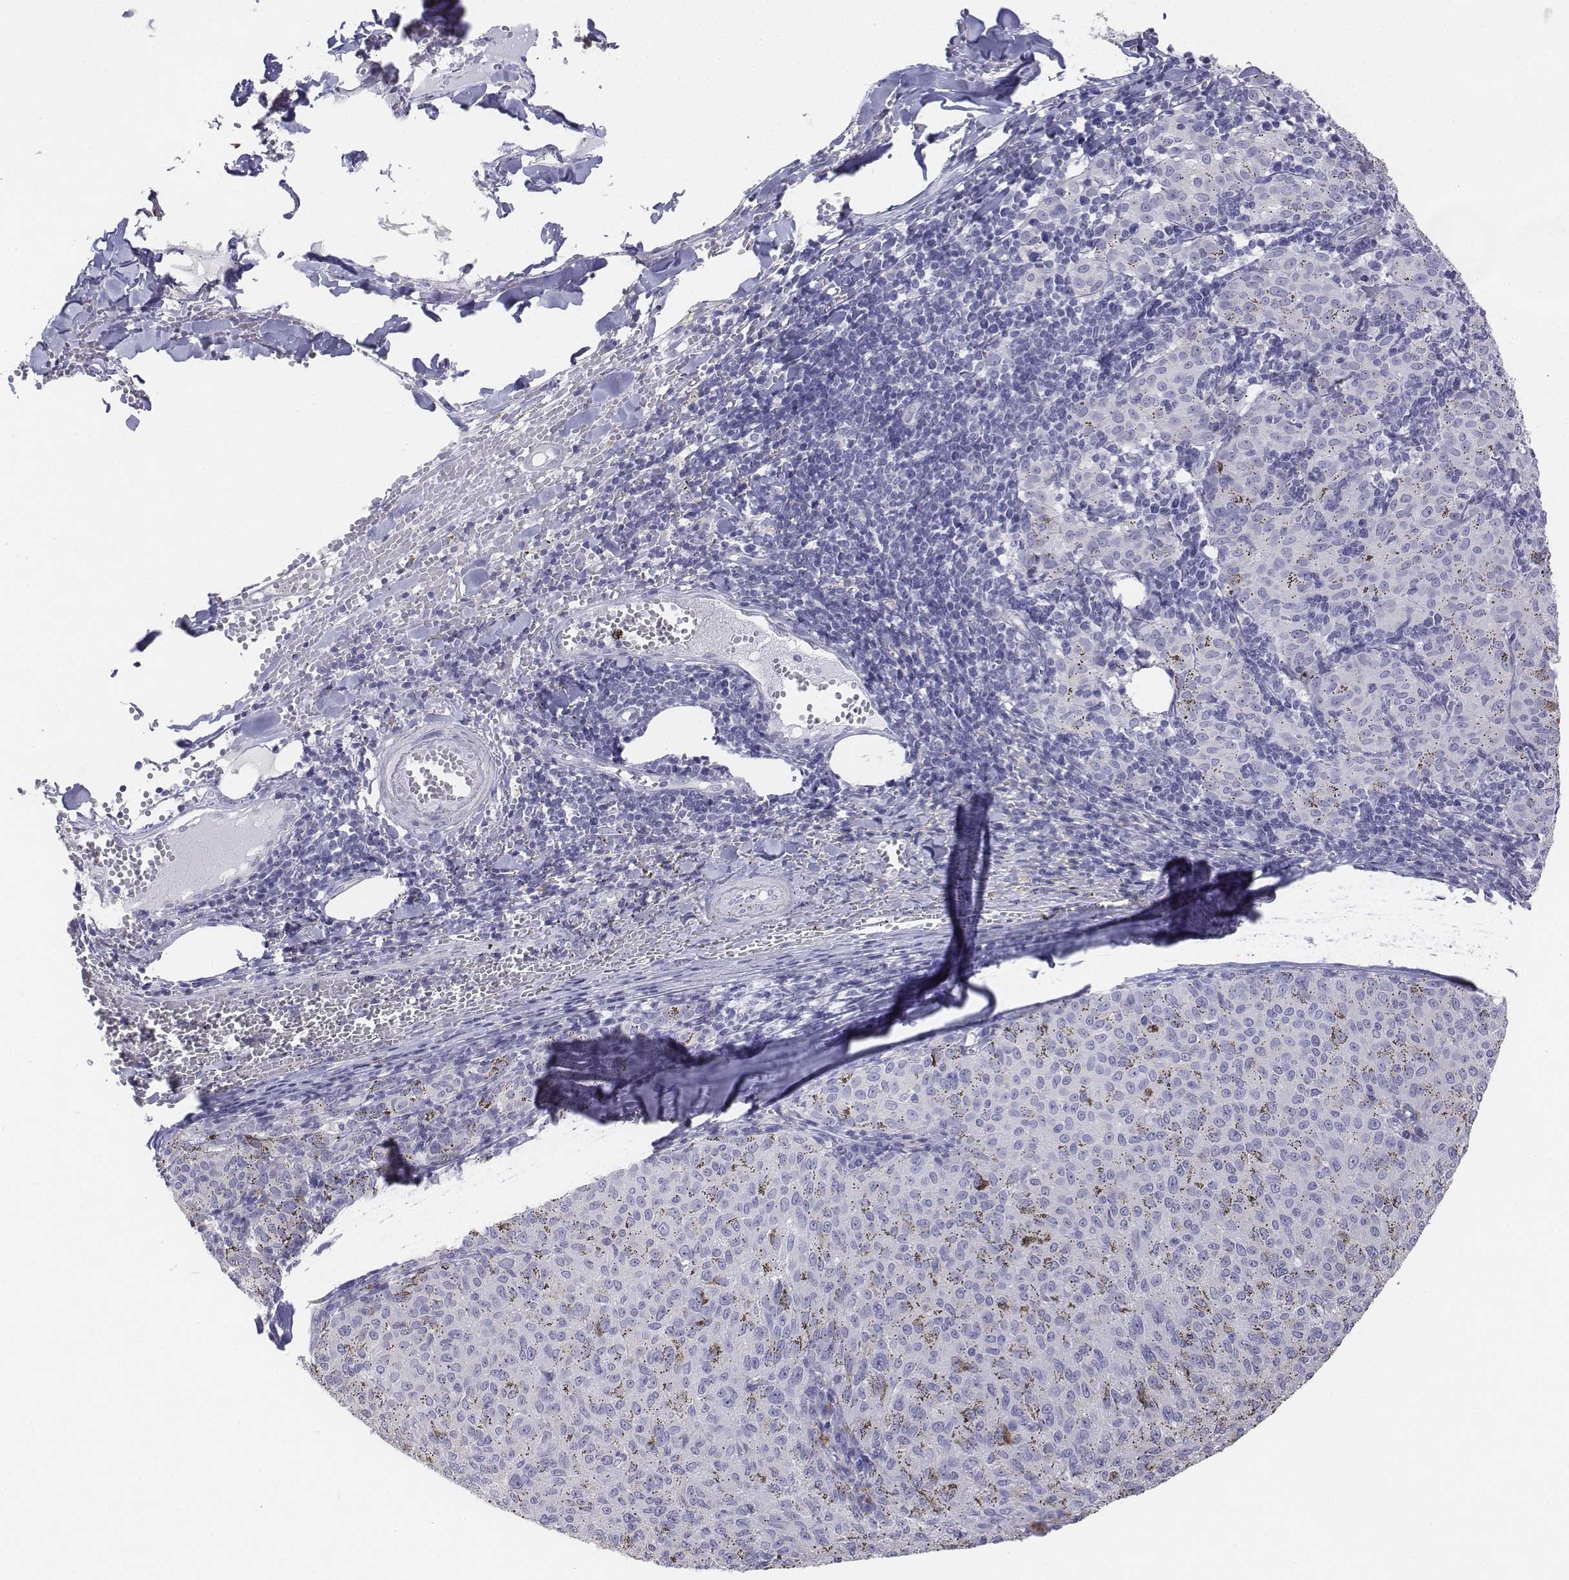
{"staining": {"intensity": "negative", "quantity": "none", "location": "none"}, "tissue": "melanoma", "cell_type": "Tumor cells", "image_type": "cancer", "snomed": [{"axis": "morphology", "description": "Malignant melanoma, NOS"}, {"axis": "topography", "description": "Skin"}], "caption": "The IHC histopathology image has no significant positivity in tumor cells of malignant melanoma tissue.", "gene": "LGSN", "patient": {"sex": "female", "age": 72}}